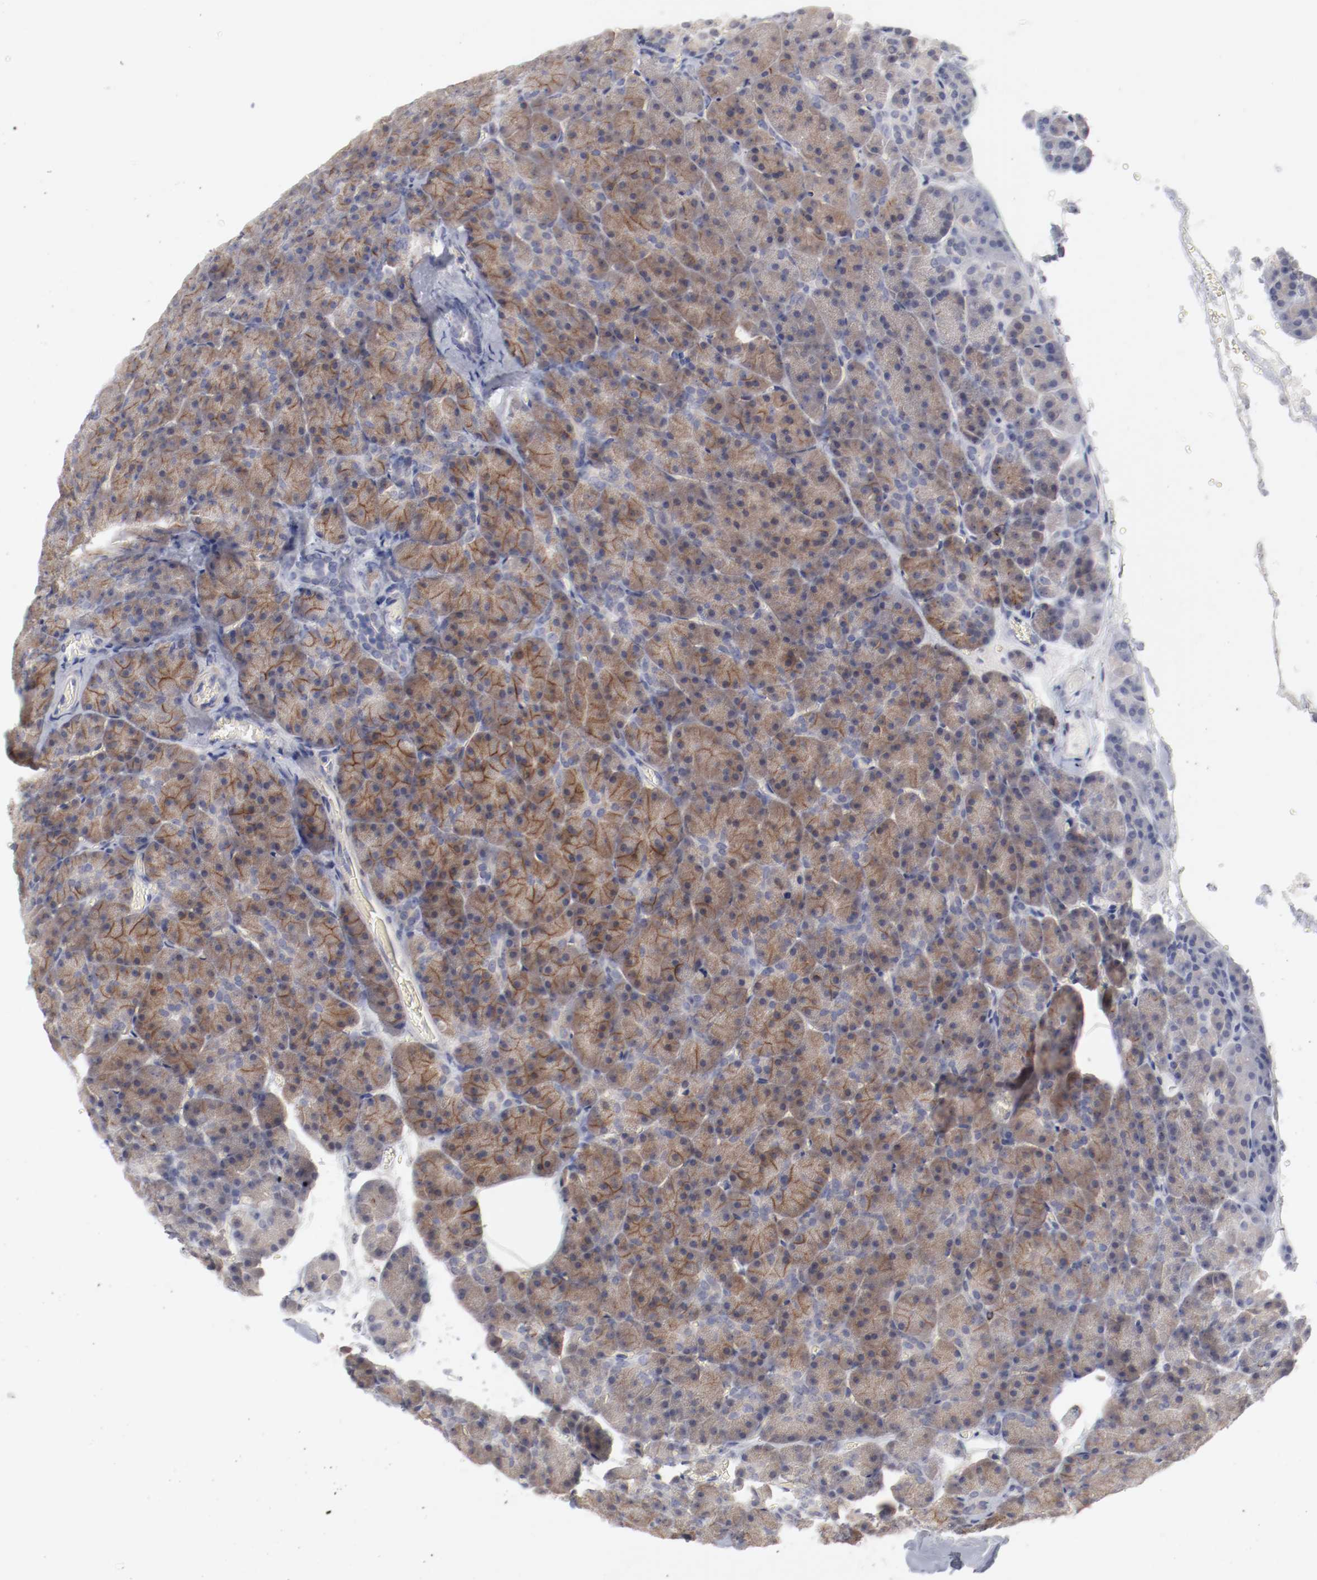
{"staining": {"intensity": "moderate", "quantity": ">75%", "location": "cytoplasmic/membranous"}, "tissue": "pancreas", "cell_type": "Exocrine glandular cells", "image_type": "normal", "snomed": [{"axis": "morphology", "description": "Normal tissue, NOS"}, {"axis": "topography", "description": "Pancreas"}], "caption": "Immunohistochemical staining of benign human pancreas displays medium levels of moderate cytoplasmic/membranous expression in approximately >75% of exocrine glandular cells.", "gene": "SH3BGR", "patient": {"sex": "female", "age": 35}}